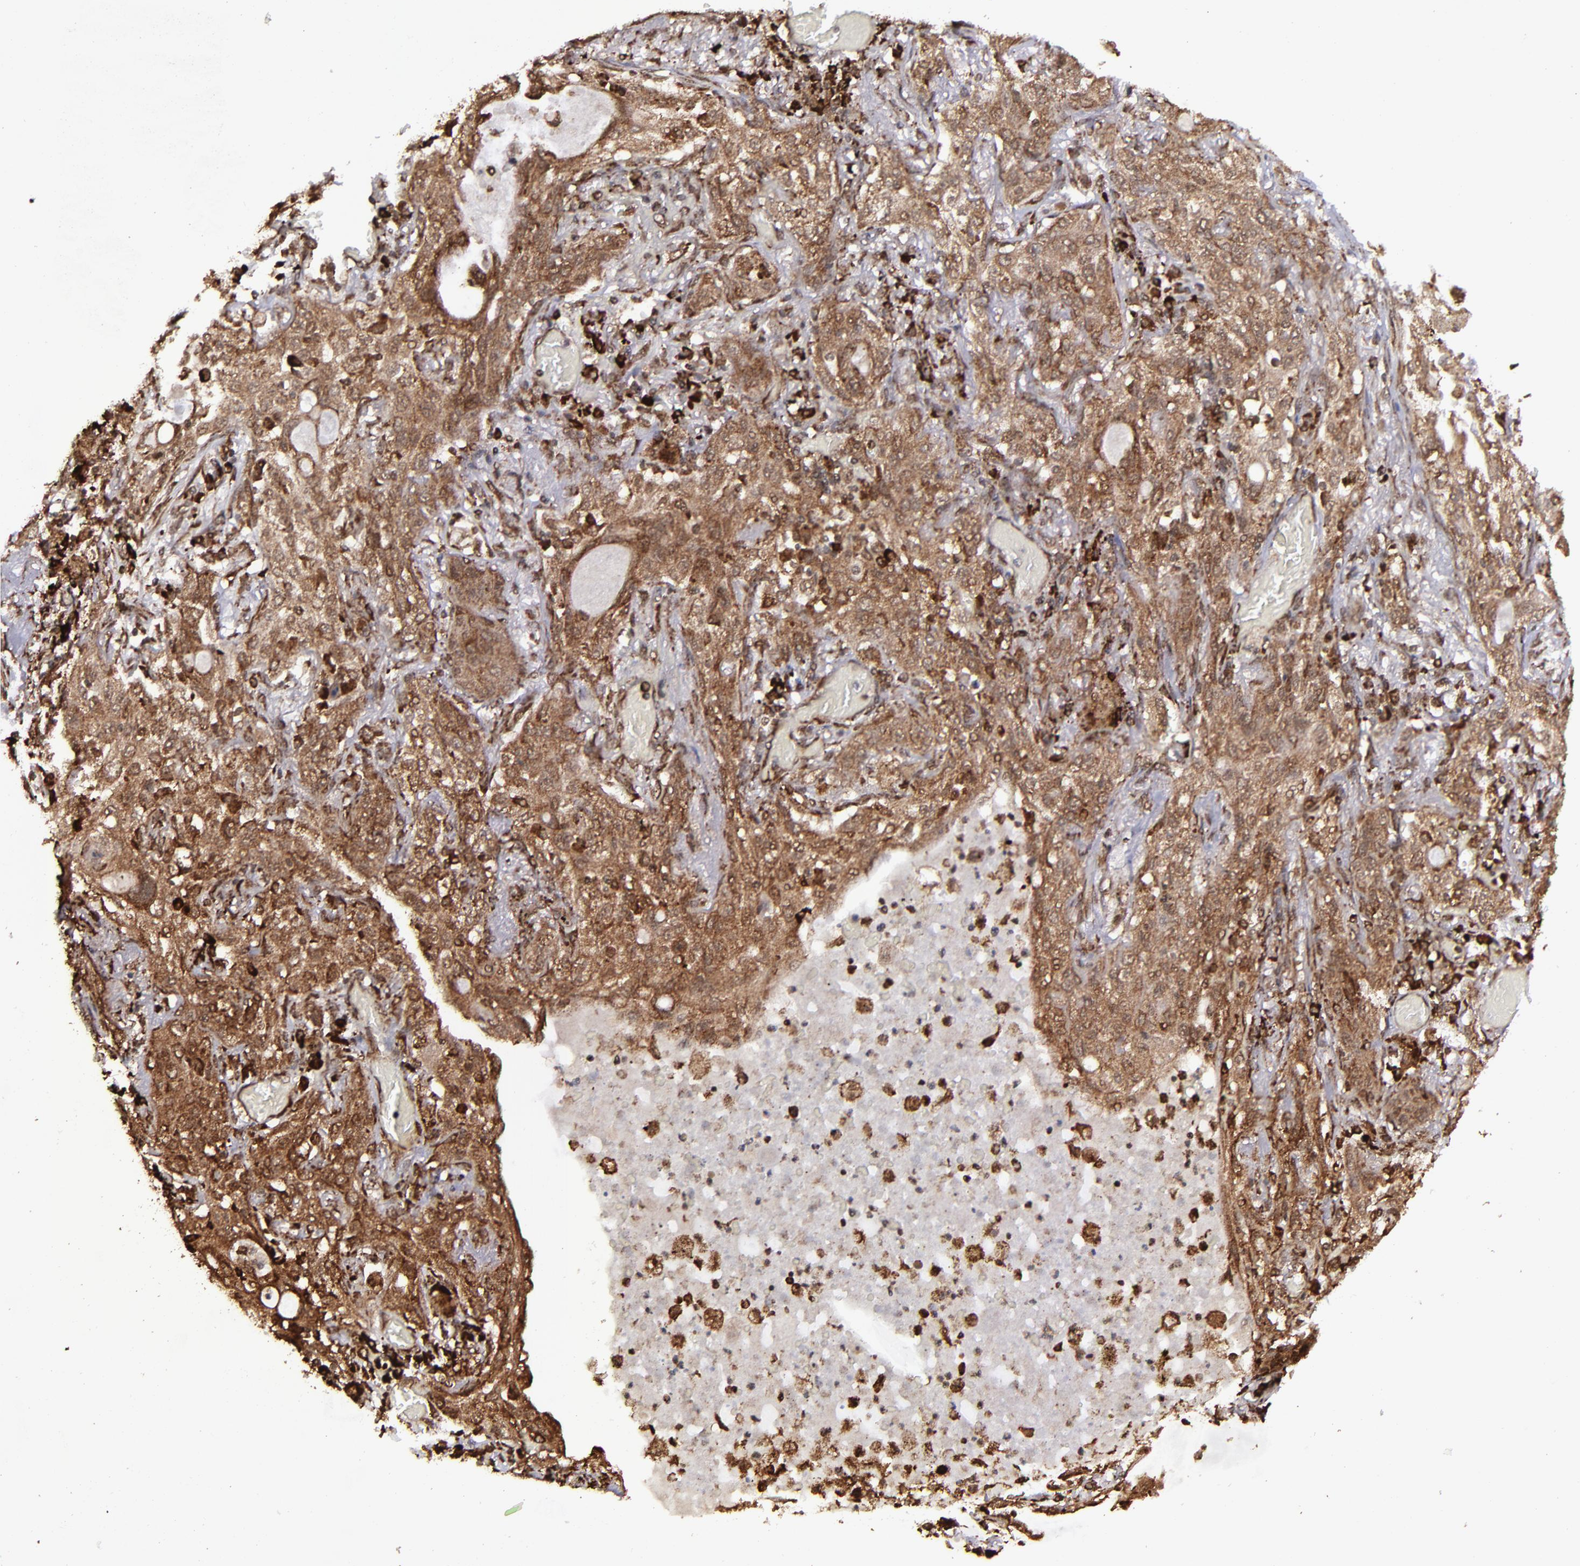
{"staining": {"intensity": "strong", "quantity": ">75%", "location": "cytoplasmic/membranous,nuclear"}, "tissue": "lung cancer", "cell_type": "Tumor cells", "image_type": "cancer", "snomed": [{"axis": "morphology", "description": "Squamous cell carcinoma, NOS"}, {"axis": "topography", "description": "Lung"}], "caption": "Human squamous cell carcinoma (lung) stained for a protein (brown) displays strong cytoplasmic/membranous and nuclear positive staining in approximately >75% of tumor cells.", "gene": "EIF4ENIF1", "patient": {"sex": "female", "age": 47}}